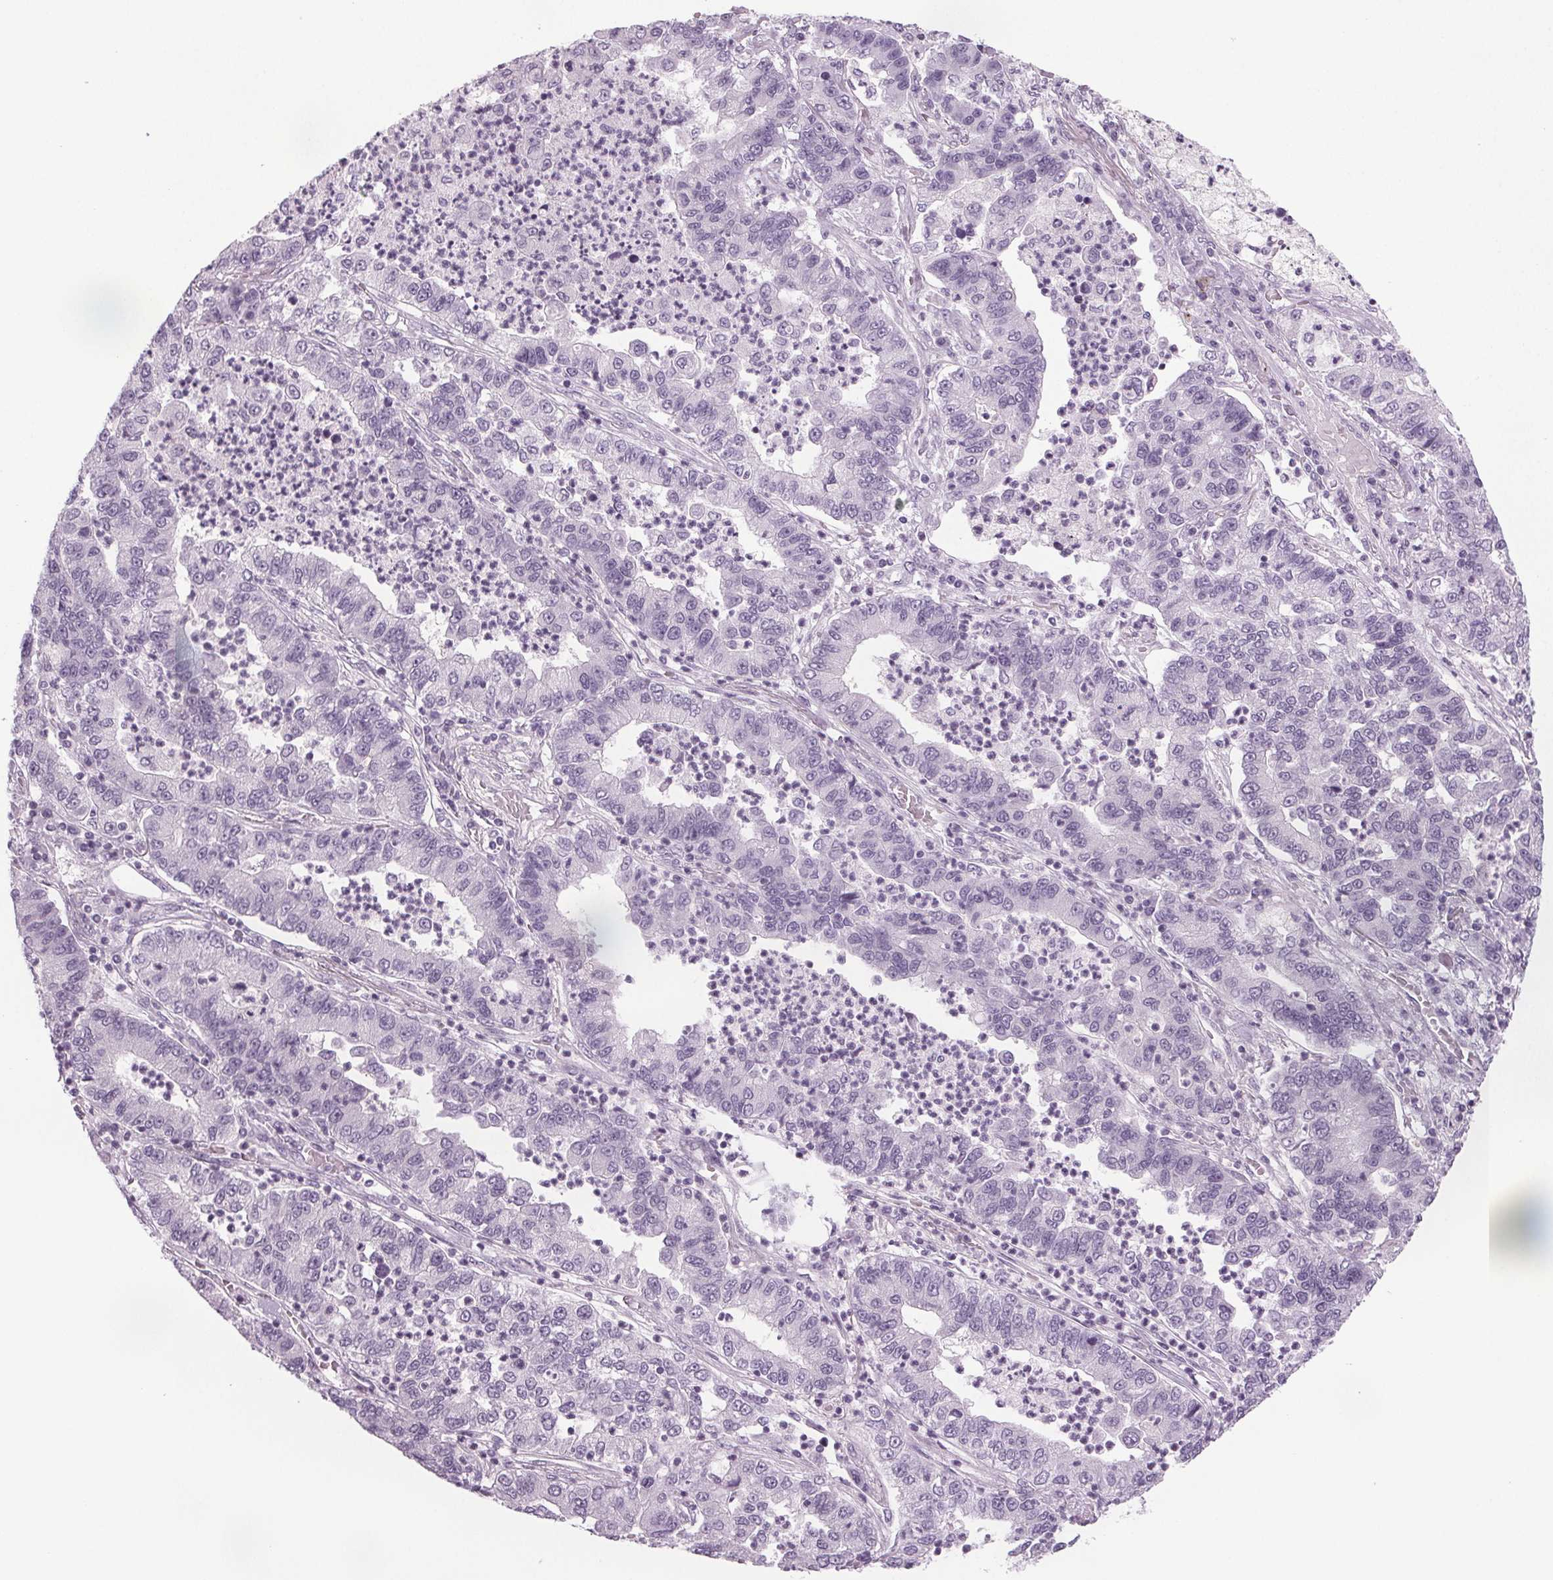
{"staining": {"intensity": "negative", "quantity": "none", "location": "none"}, "tissue": "lung cancer", "cell_type": "Tumor cells", "image_type": "cancer", "snomed": [{"axis": "morphology", "description": "Adenocarcinoma, NOS"}, {"axis": "topography", "description": "Lung"}], "caption": "Adenocarcinoma (lung) was stained to show a protein in brown. There is no significant staining in tumor cells. Brightfield microscopy of immunohistochemistry (IHC) stained with DAB (brown) and hematoxylin (blue), captured at high magnification.", "gene": "IGF2BP1", "patient": {"sex": "female", "age": 57}}